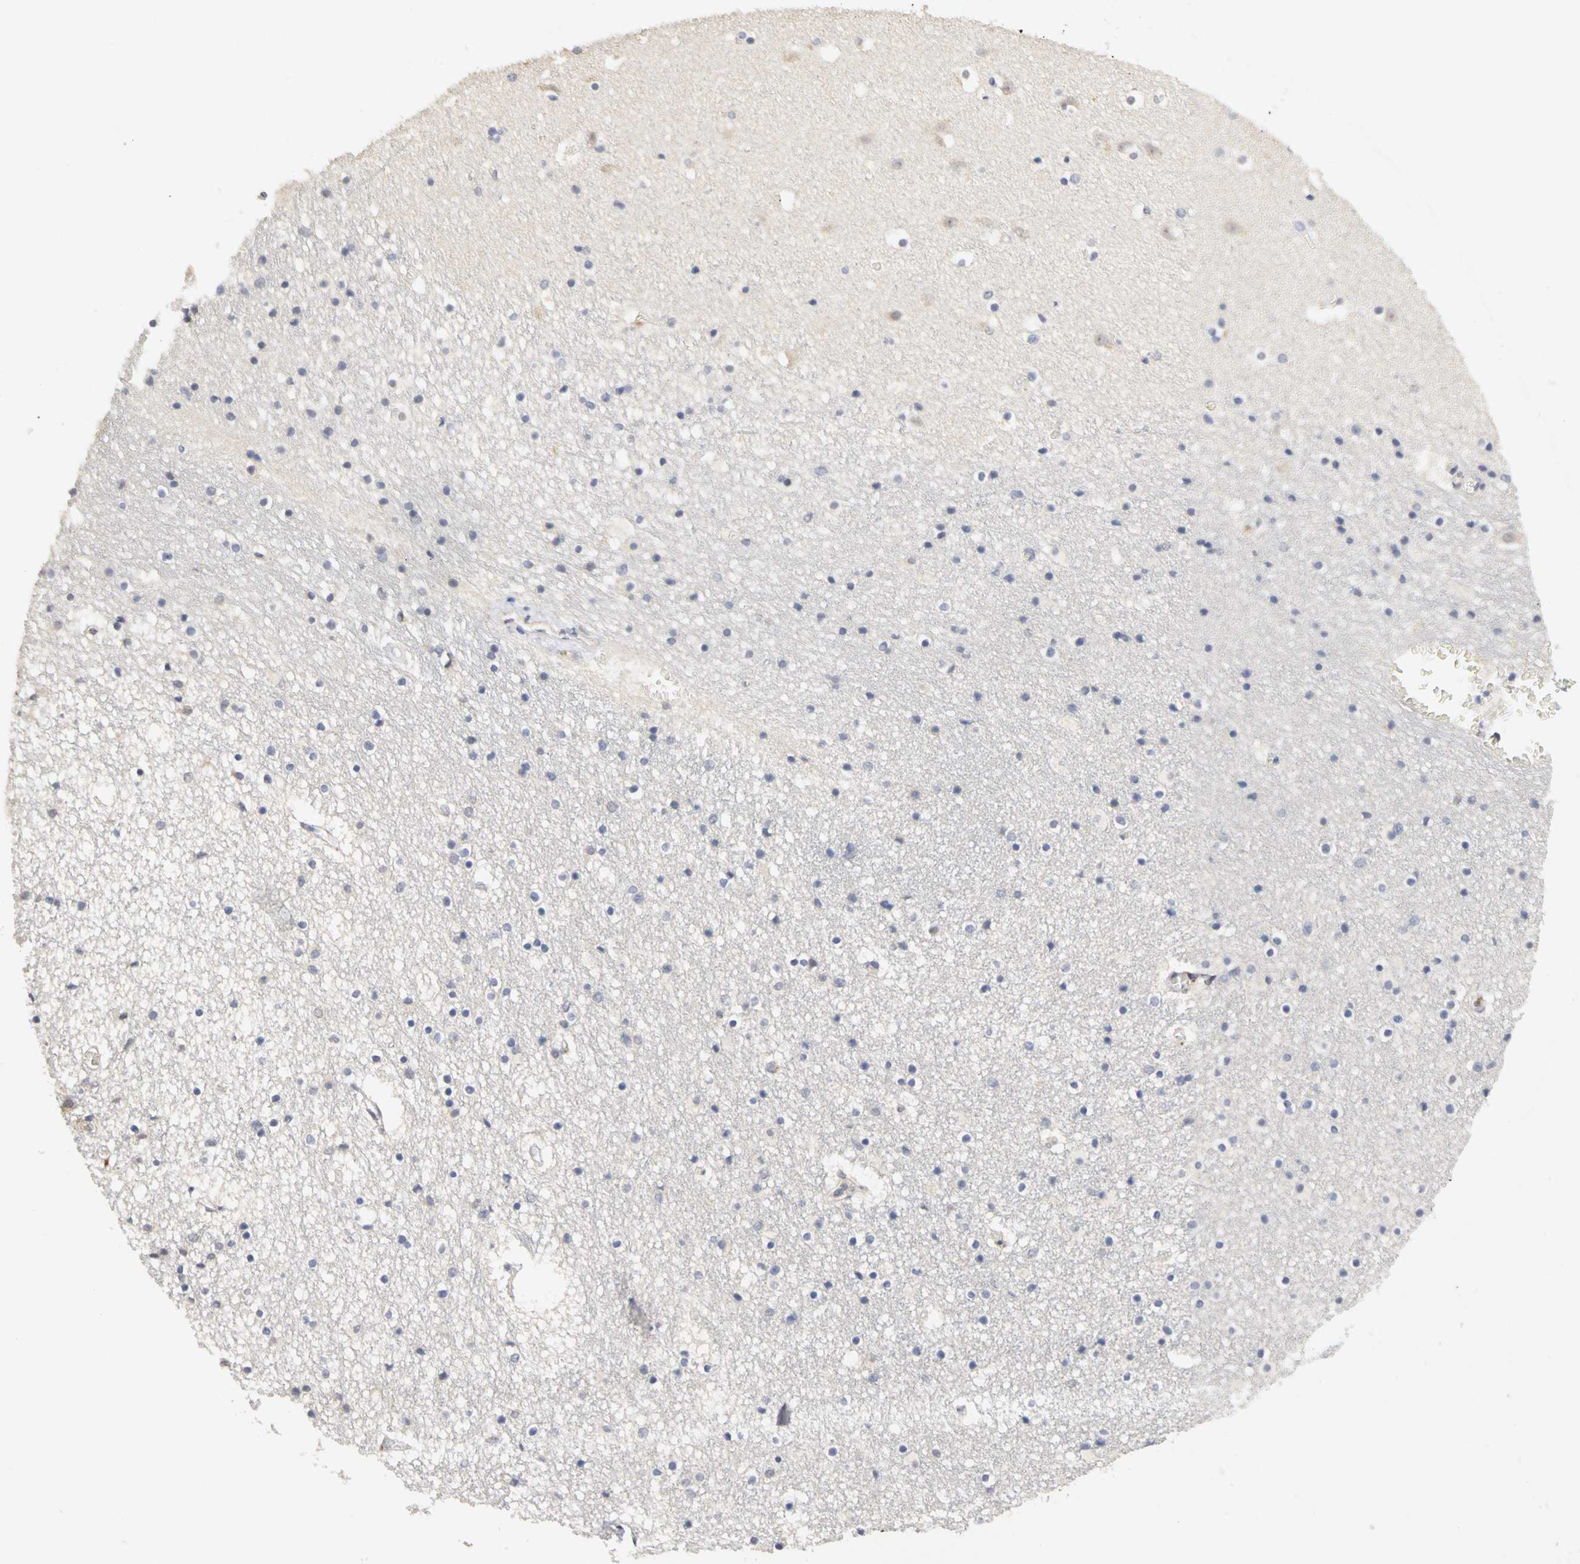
{"staining": {"intensity": "negative", "quantity": "none", "location": "none"}, "tissue": "caudate", "cell_type": "Glial cells", "image_type": "normal", "snomed": [{"axis": "morphology", "description": "Normal tissue, NOS"}, {"axis": "topography", "description": "Lateral ventricle wall"}], "caption": "This is an immunohistochemistry image of benign human caudate. There is no positivity in glial cells.", "gene": "PGR", "patient": {"sex": "male", "age": 45}}